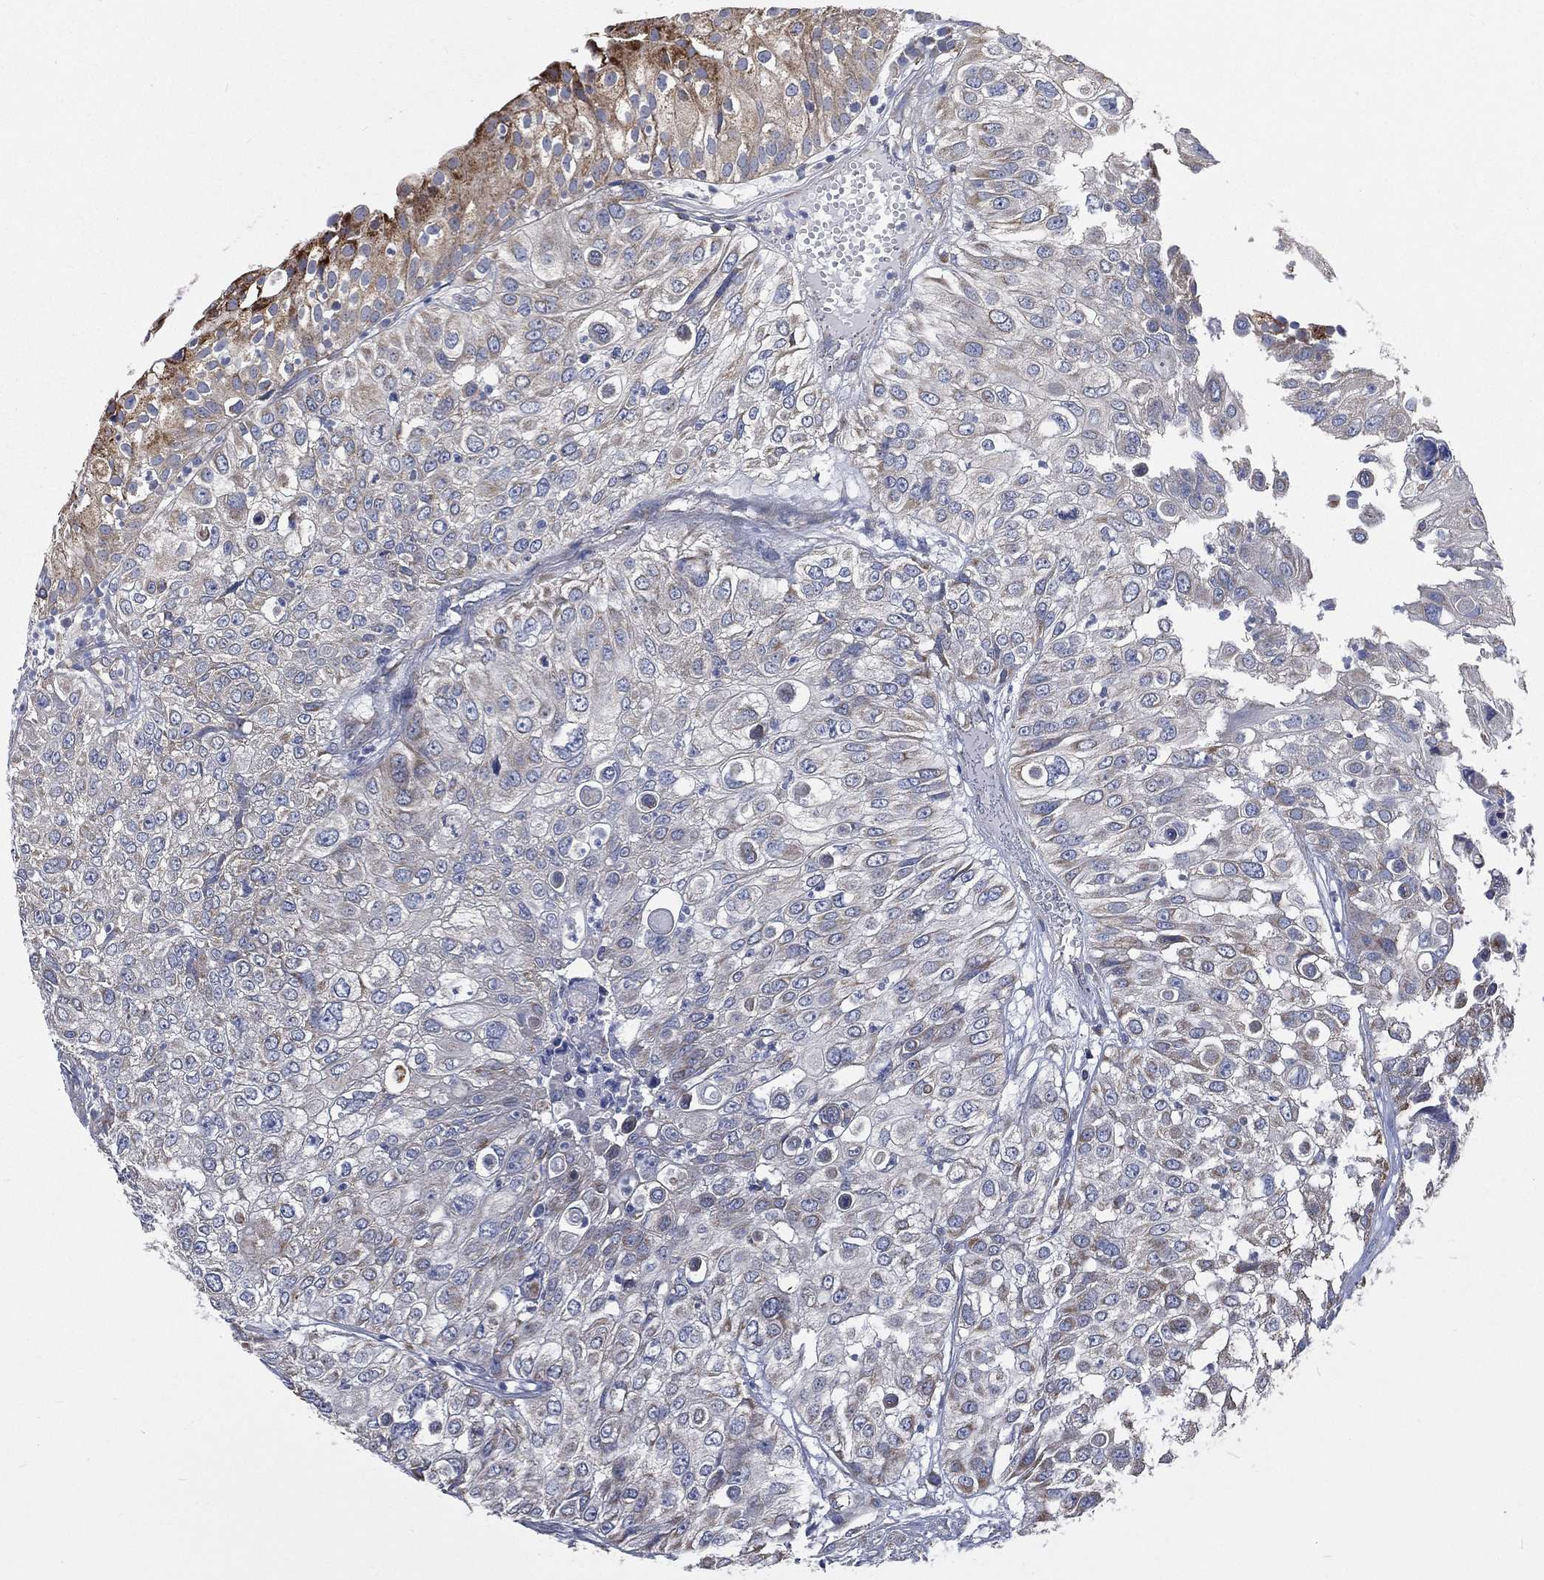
{"staining": {"intensity": "moderate", "quantity": "<25%", "location": "cytoplasmic/membranous"}, "tissue": "urothelial cancer", "cell_type": "Tumor cells", "image_type": "cancer", "snomed": [{"axis": "morphology", "description": "Urothelial carcinoma, High grade"}, {"axis": "topography", "description": "Urinary bladder"}], "caption": "The immunohistochemical stain highlights moderate cytoplasmic/membranous positivity in tumor cells of high-grade urothelial carcinoma tissue. The protein is shown in brown color, while the nuclei are stained blue.", "gene": "HADH", "patient": {"sex": "female", "age": 79}}